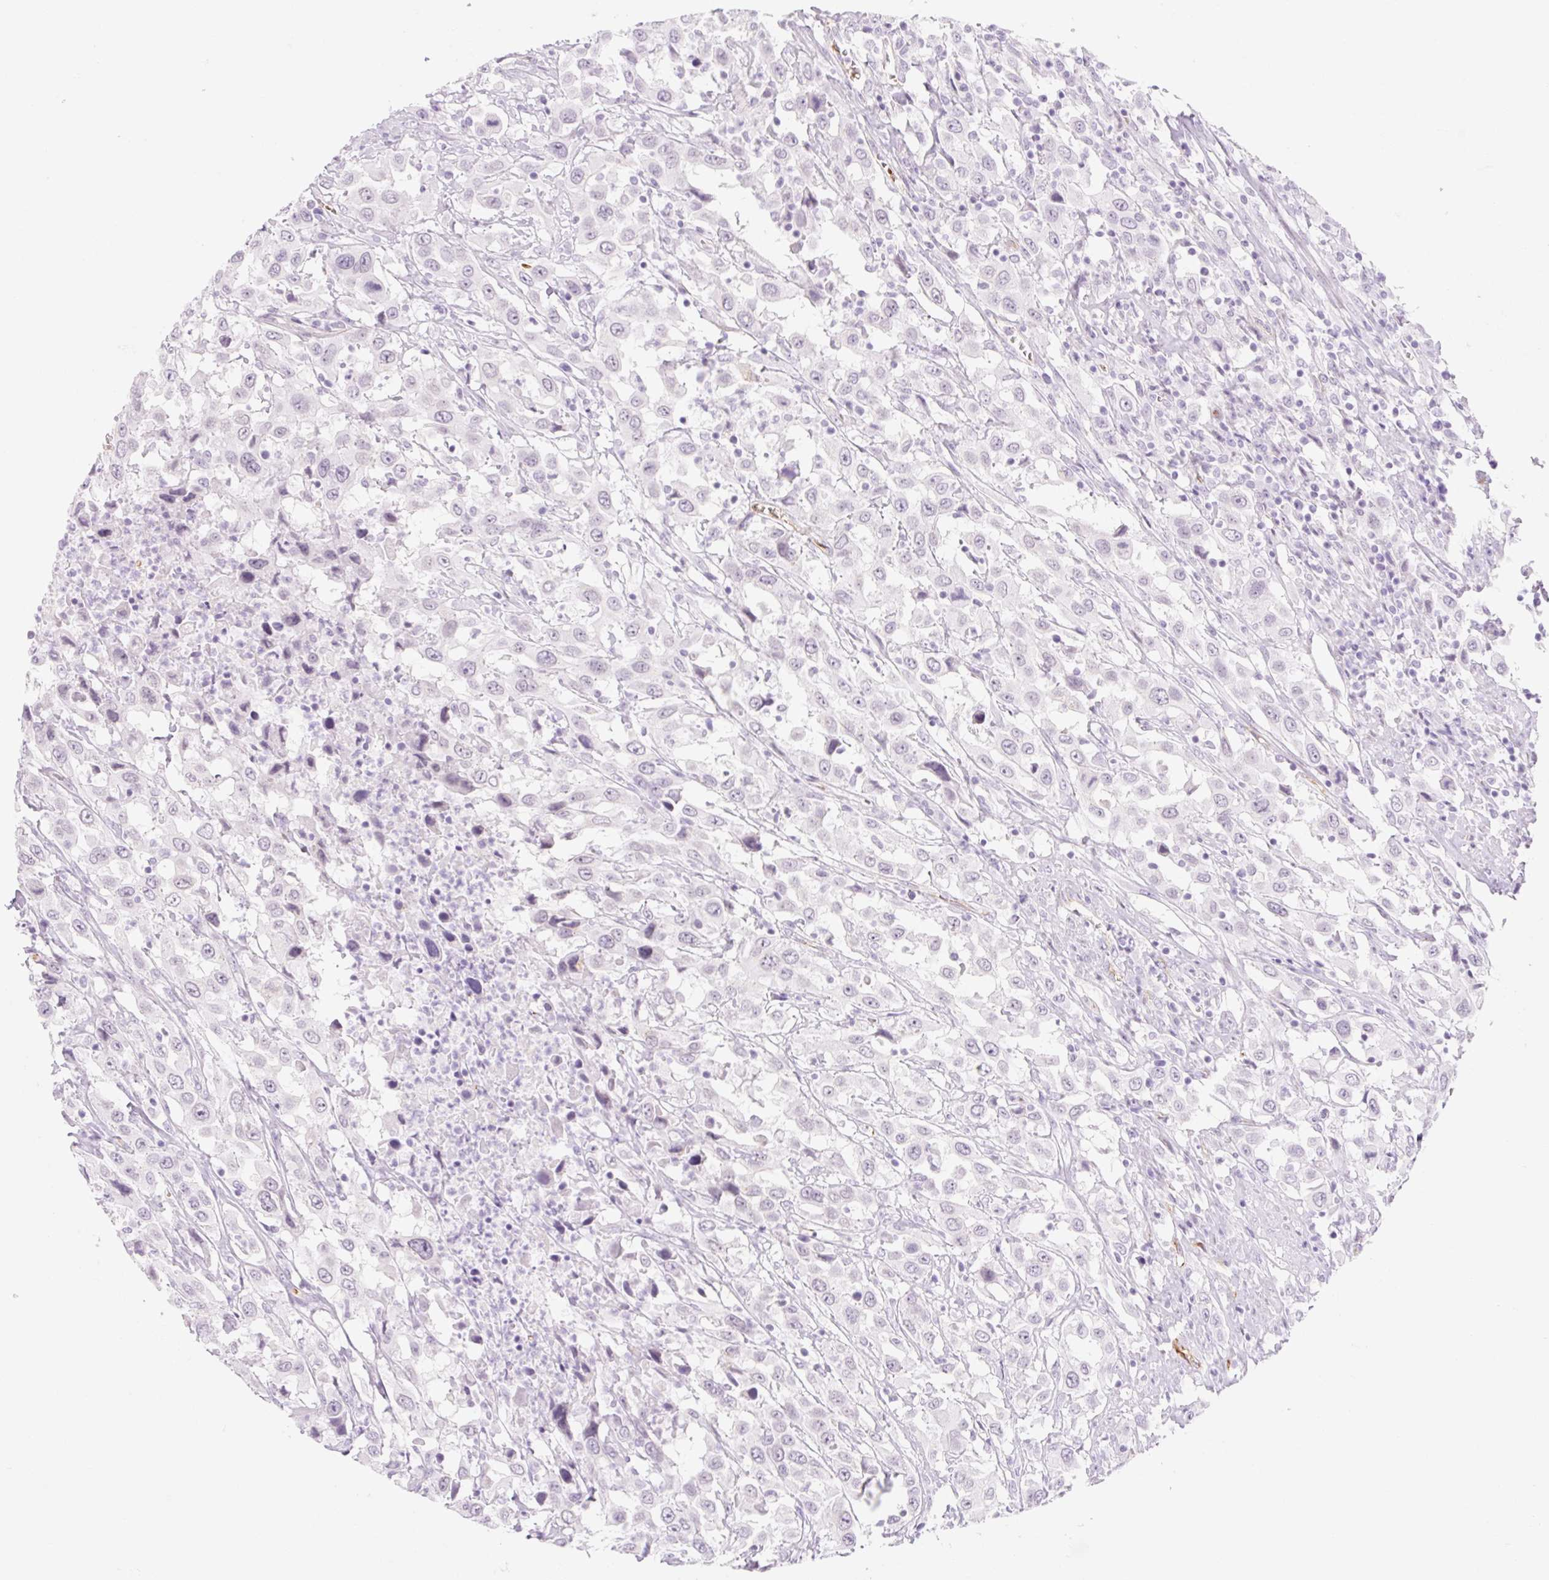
{"staining": {"intensity": "negative", "quantity": "none", "location": "none"}, "tissue": "urothelial cancer", "cell_type": "Tumor cells", "image_type": "cancer", "snomed": [{"axis": "morphology", "description": "Urothelial carcinoma, High grade"}, {"axis": "topography", "description": "Urinary bladder"}], "caption": "Immunohistochemistry of urothelial carcinoma (high-grade) exhibits no expression in tumor cells.", "gene": "TAF1L", "patient": {"sex": "male", "age": 61}}